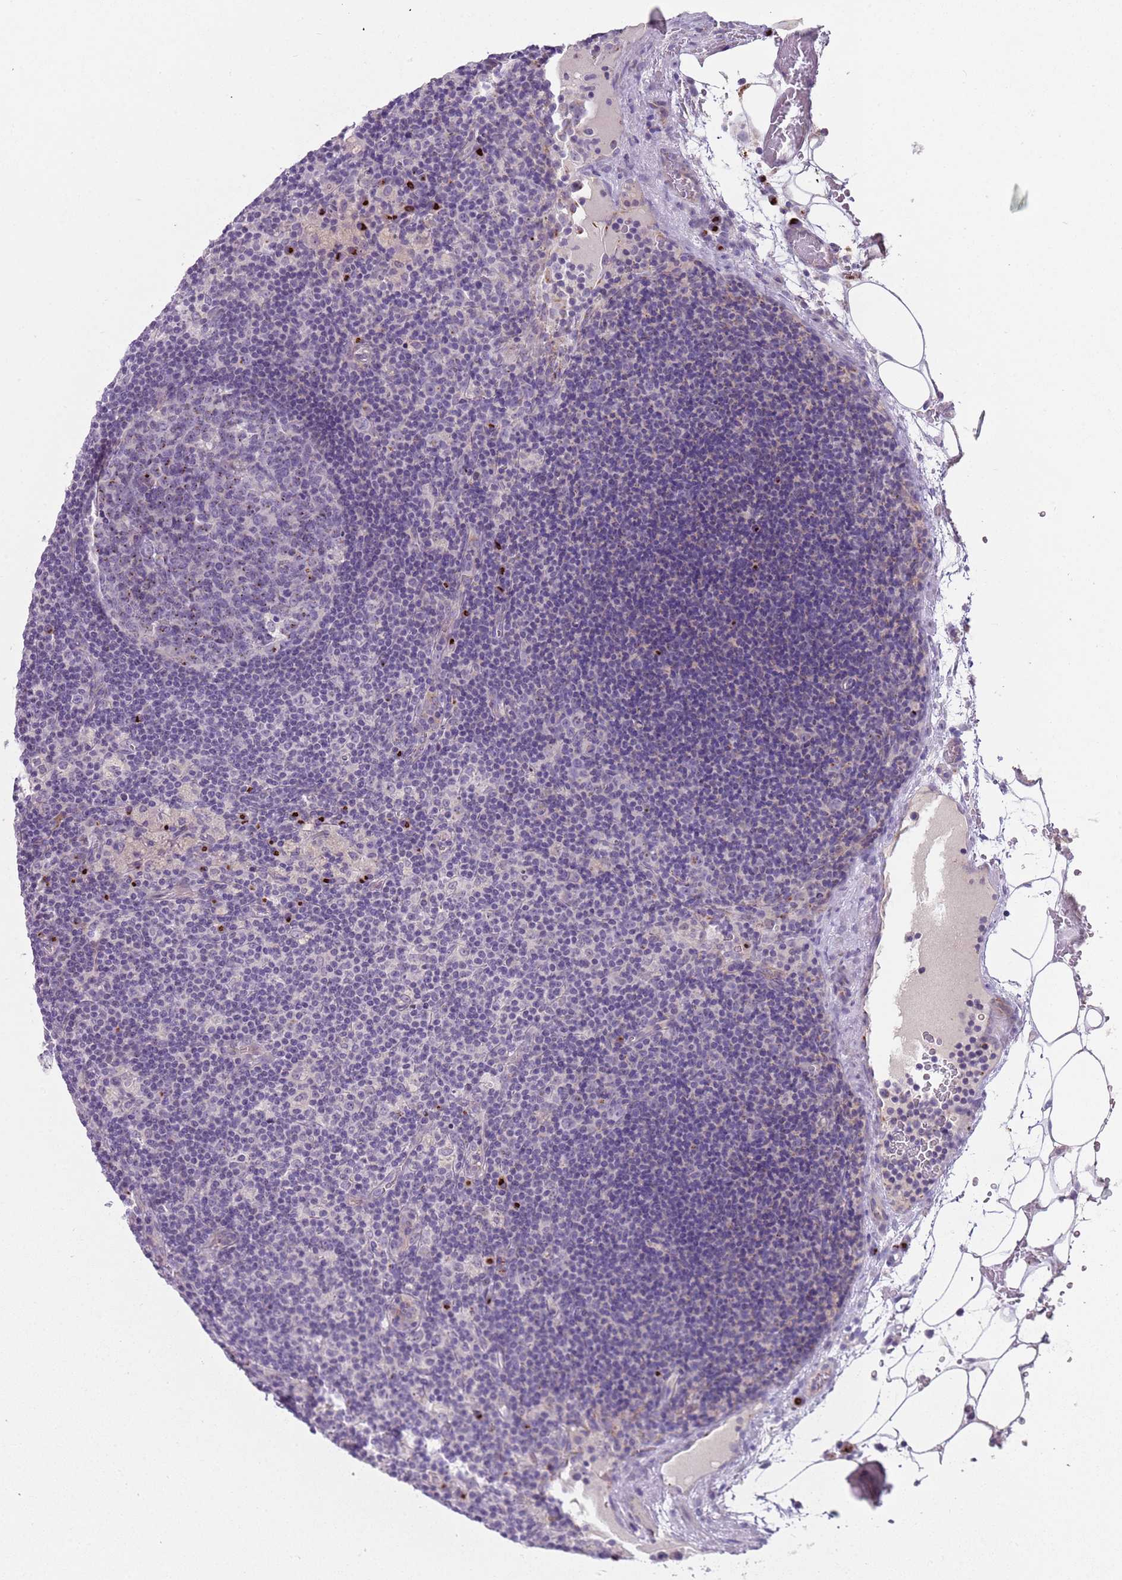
{"staining": {"intensity": "strong", "quantity": "25%-75%", "location": "cytoplasmic/membranous"}, "tissue": "lymph node", "cell_type": "Germinal center cells", "image_type": "normal", "snomed": [{"axis": "morphology", "description": "Normal tissue, NOS"}, {"axis": "topography", "description": "Lymph node"}], "caption": "This micrograph demonstrates immunohistochemistry (IHC) staining of benign human lymph node, with high strong cytoplasmic/membranous staining in approximately 25%-75% of germinal center cells.", "gene": "C2CD3", "patient": {"sex": "male", "age": 58}}